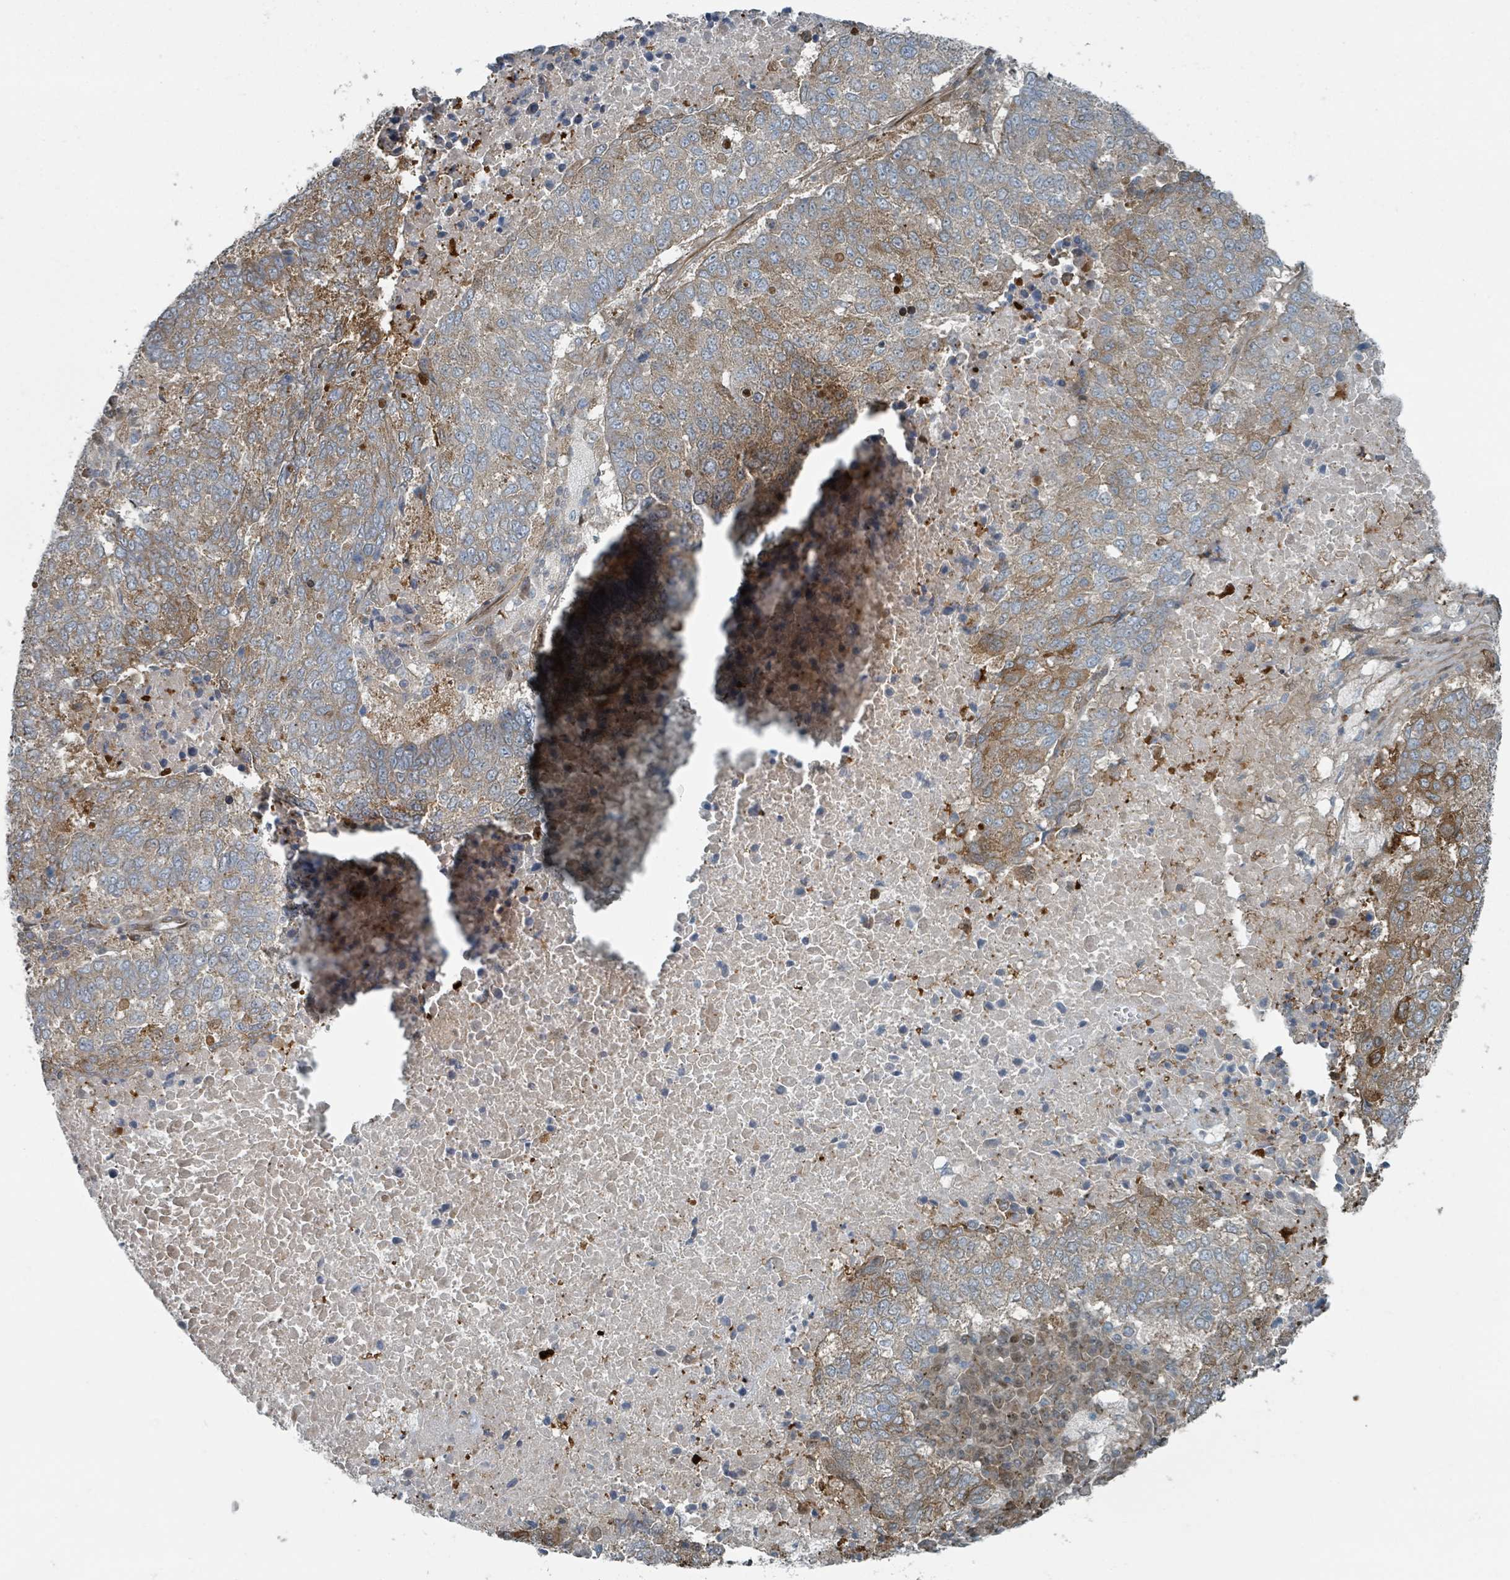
{"staining": {"intensity": "moderate", "quantity": "25%-75%", "location": "cytoplasmic/membranous"}, "tissue": "lung cancer", "cell_type": "Tumor cells", "image_type": "cancer", "snomed": [{"axis": "morphology", "description": "Squamous cell carcinoma, NOS"}, {"axis": "topography", "description": "Lung"}], "caption": "Moderate cytoplasmic/membranous expression for a protein is appreciated in approximately 25%-75% of tumor cells of lung cancer (squamous cell carcinoma) using immunohistochemistry (IHC).", "gene": "RHPN2", "patient": {"sex": "male", "age": 73}}